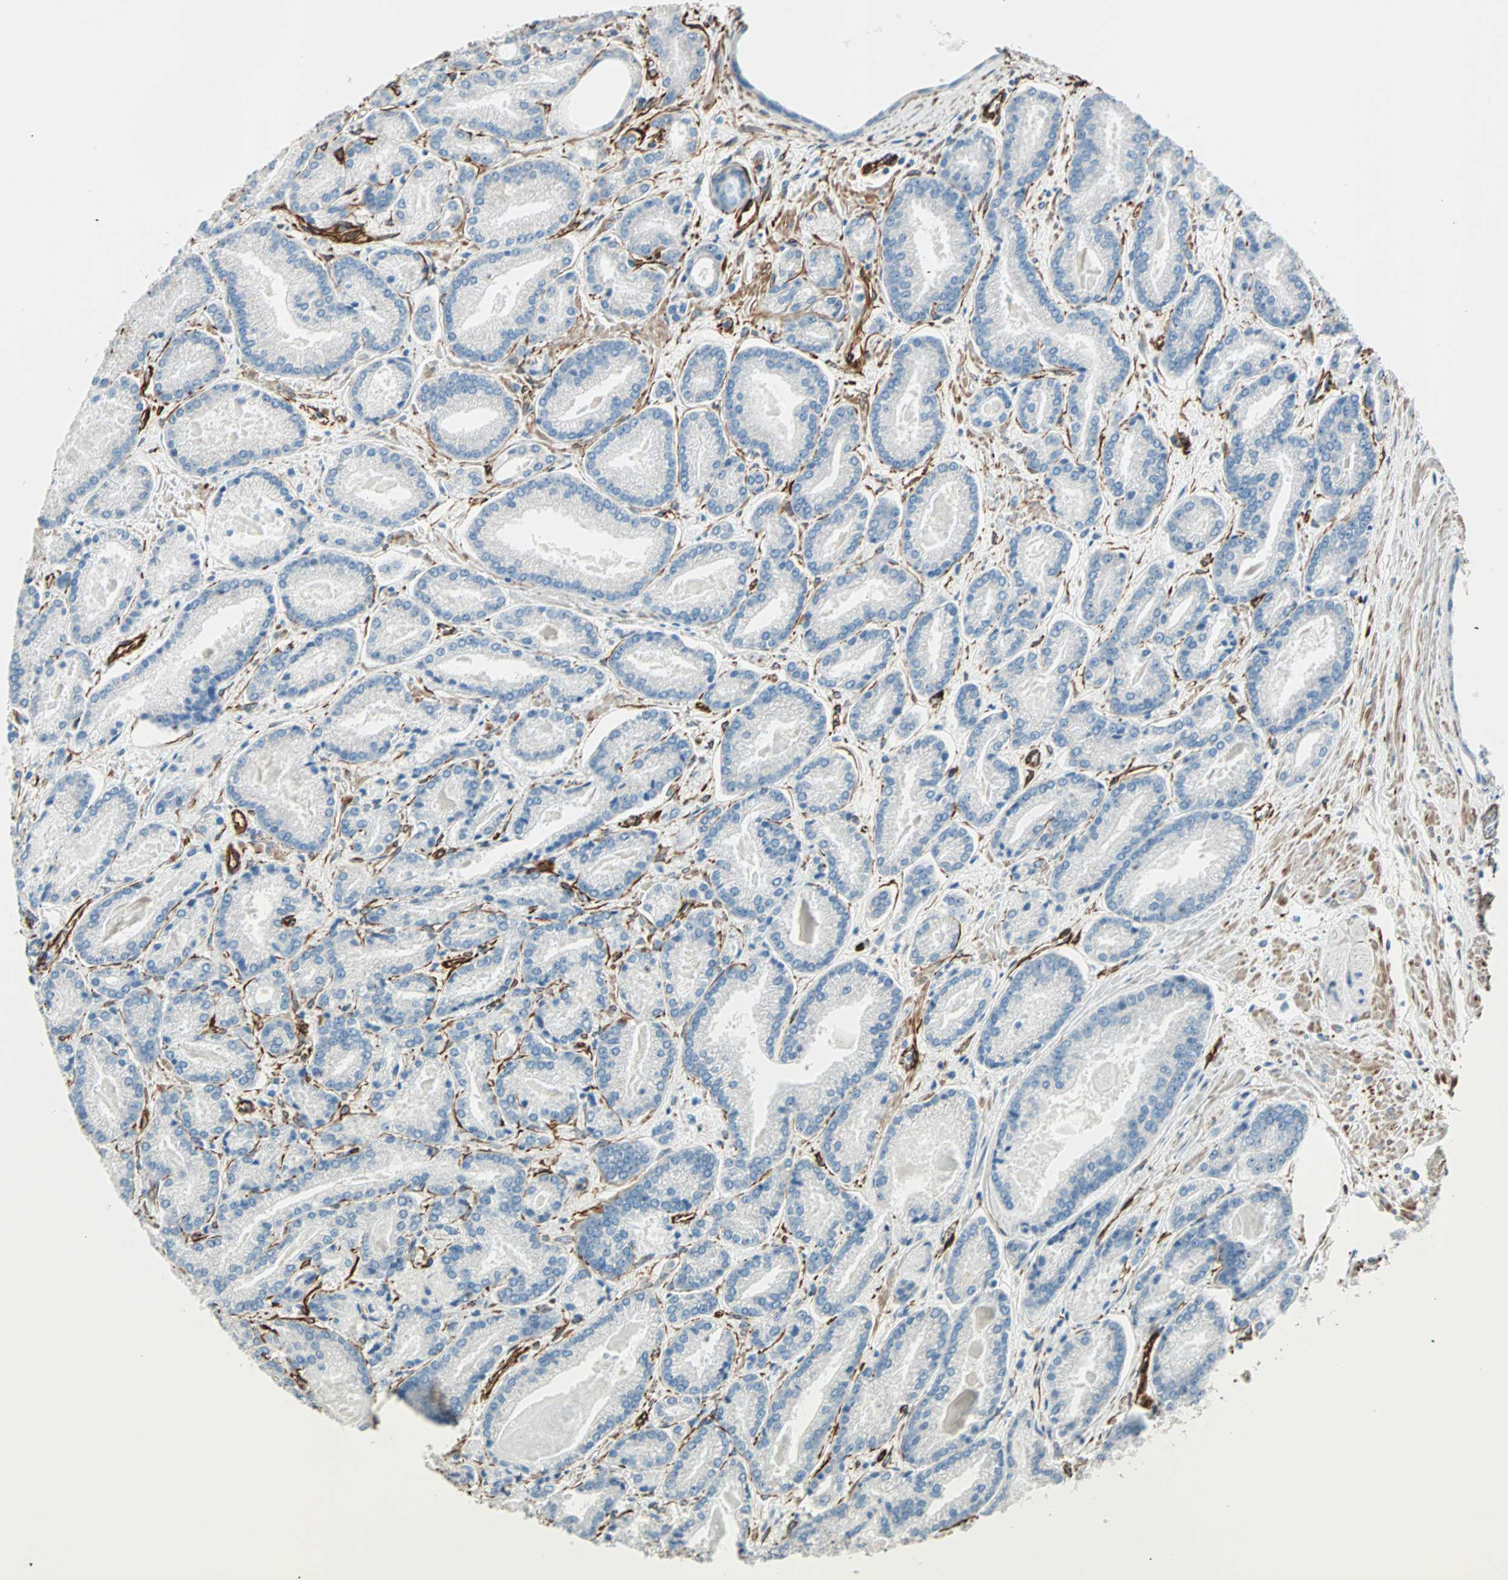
{"staining": {"intensity": "negative", "quantity": "none", "location": "none"}, "tissue": "prostate cancer", "cell_type": "Tumor cells", "image_type": "cancer", "snomed": [{"axis": "morphology", "description": "Adenocarcinoma, Low grade"}, {"axis": "topography", "description": "Prostate"}], "caption": "The histopathology image reveals no staining of tumor cells in prostate cancer.", "gene": "NES", "patient": {"sex": "male", "age": 59}}